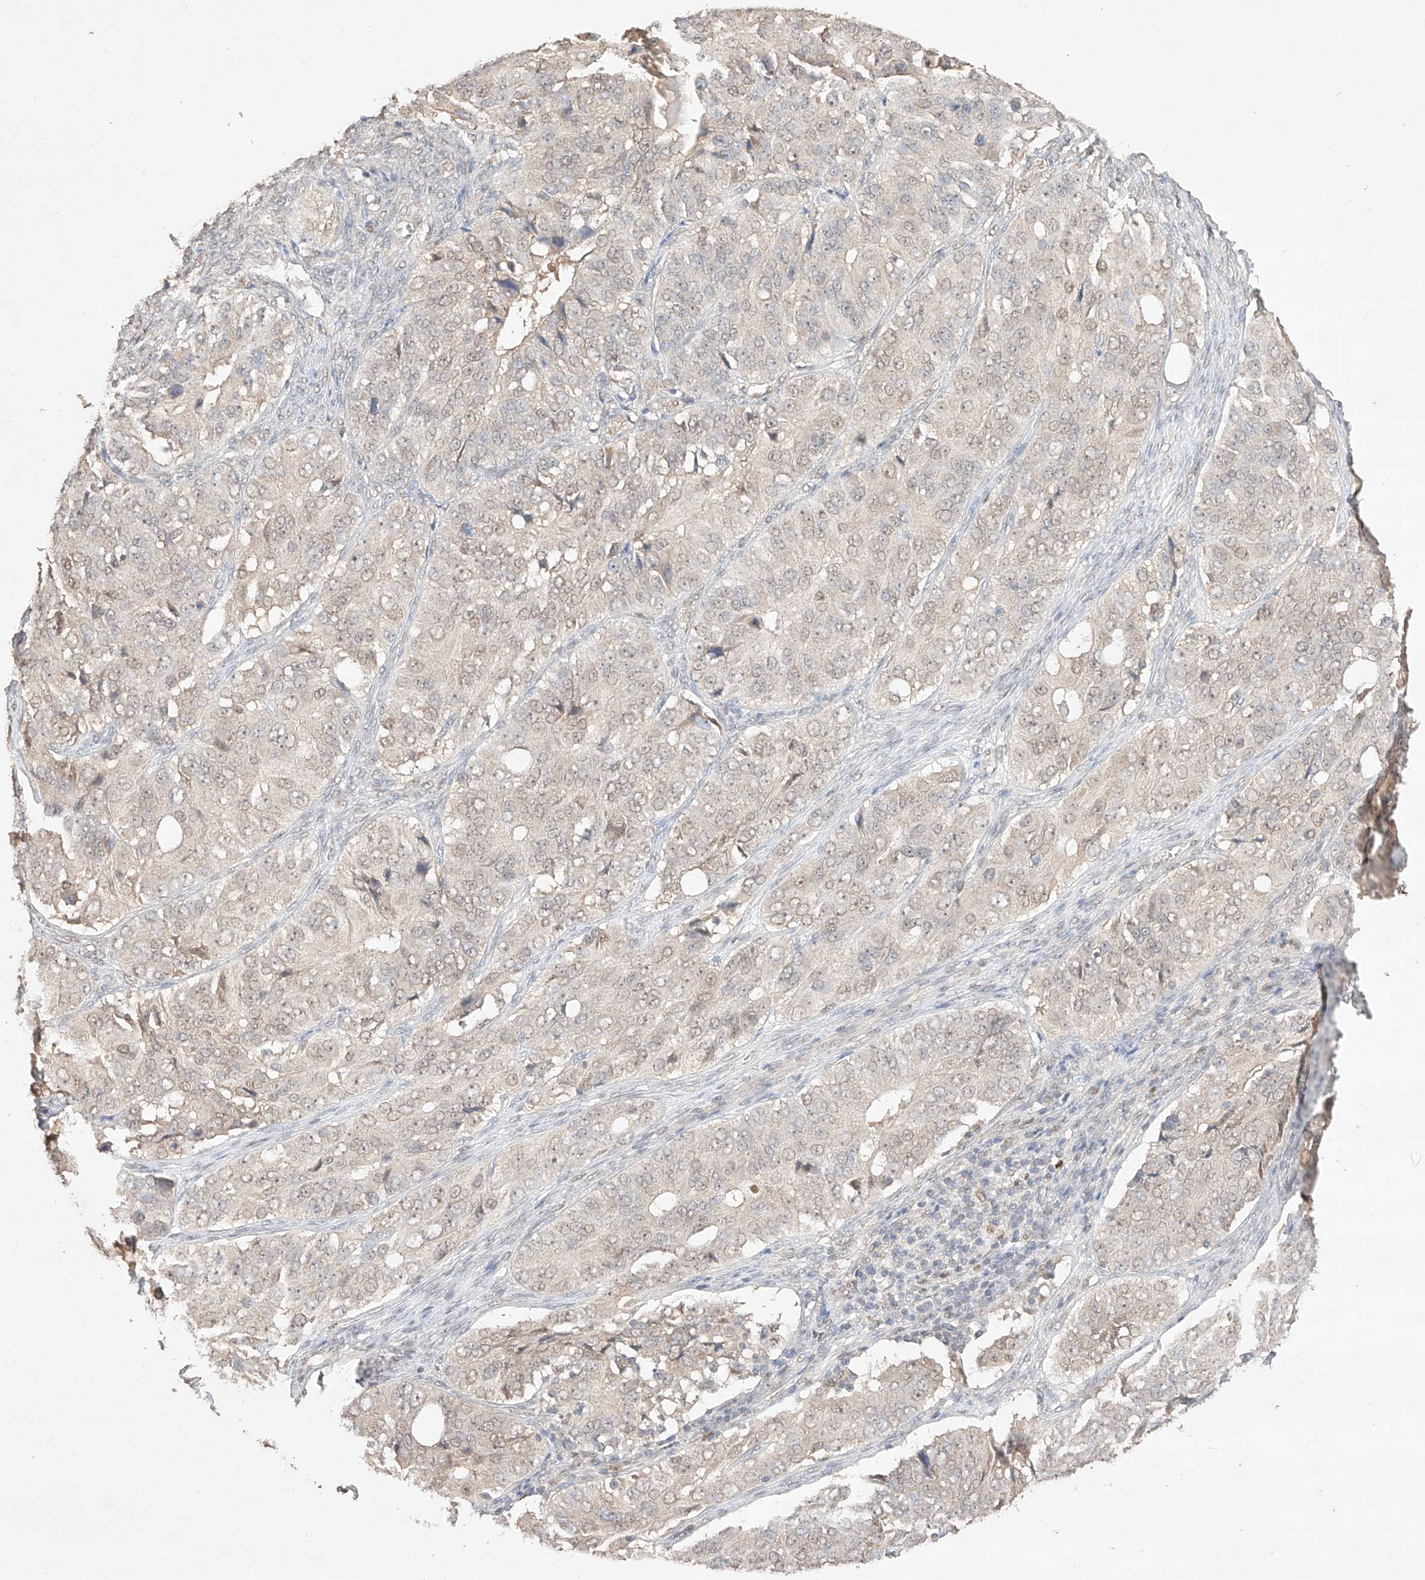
{"staining": {"intensity": "weak", "quantity": ">75%", "location": "nuclear"}, "tissue": "ovarian cancer", "cell_type": "Tumor cells", "image_type": "cancer", "snomed": [{"axis": "morphology", "description": "Carcinoma, endometroid"}, {"axis": "topography", "description": "Ovary"}], "caption": "A brown stain shows weak nuclear positivity of a protein in human ovarian cancer tumor cells. The staining was performed using DAB, with brown indicating positive protein expression. Nuclei are stained blue with hematoxylin.", "gene": "APIP", "patient": {"sex": "female", "age": 51}}